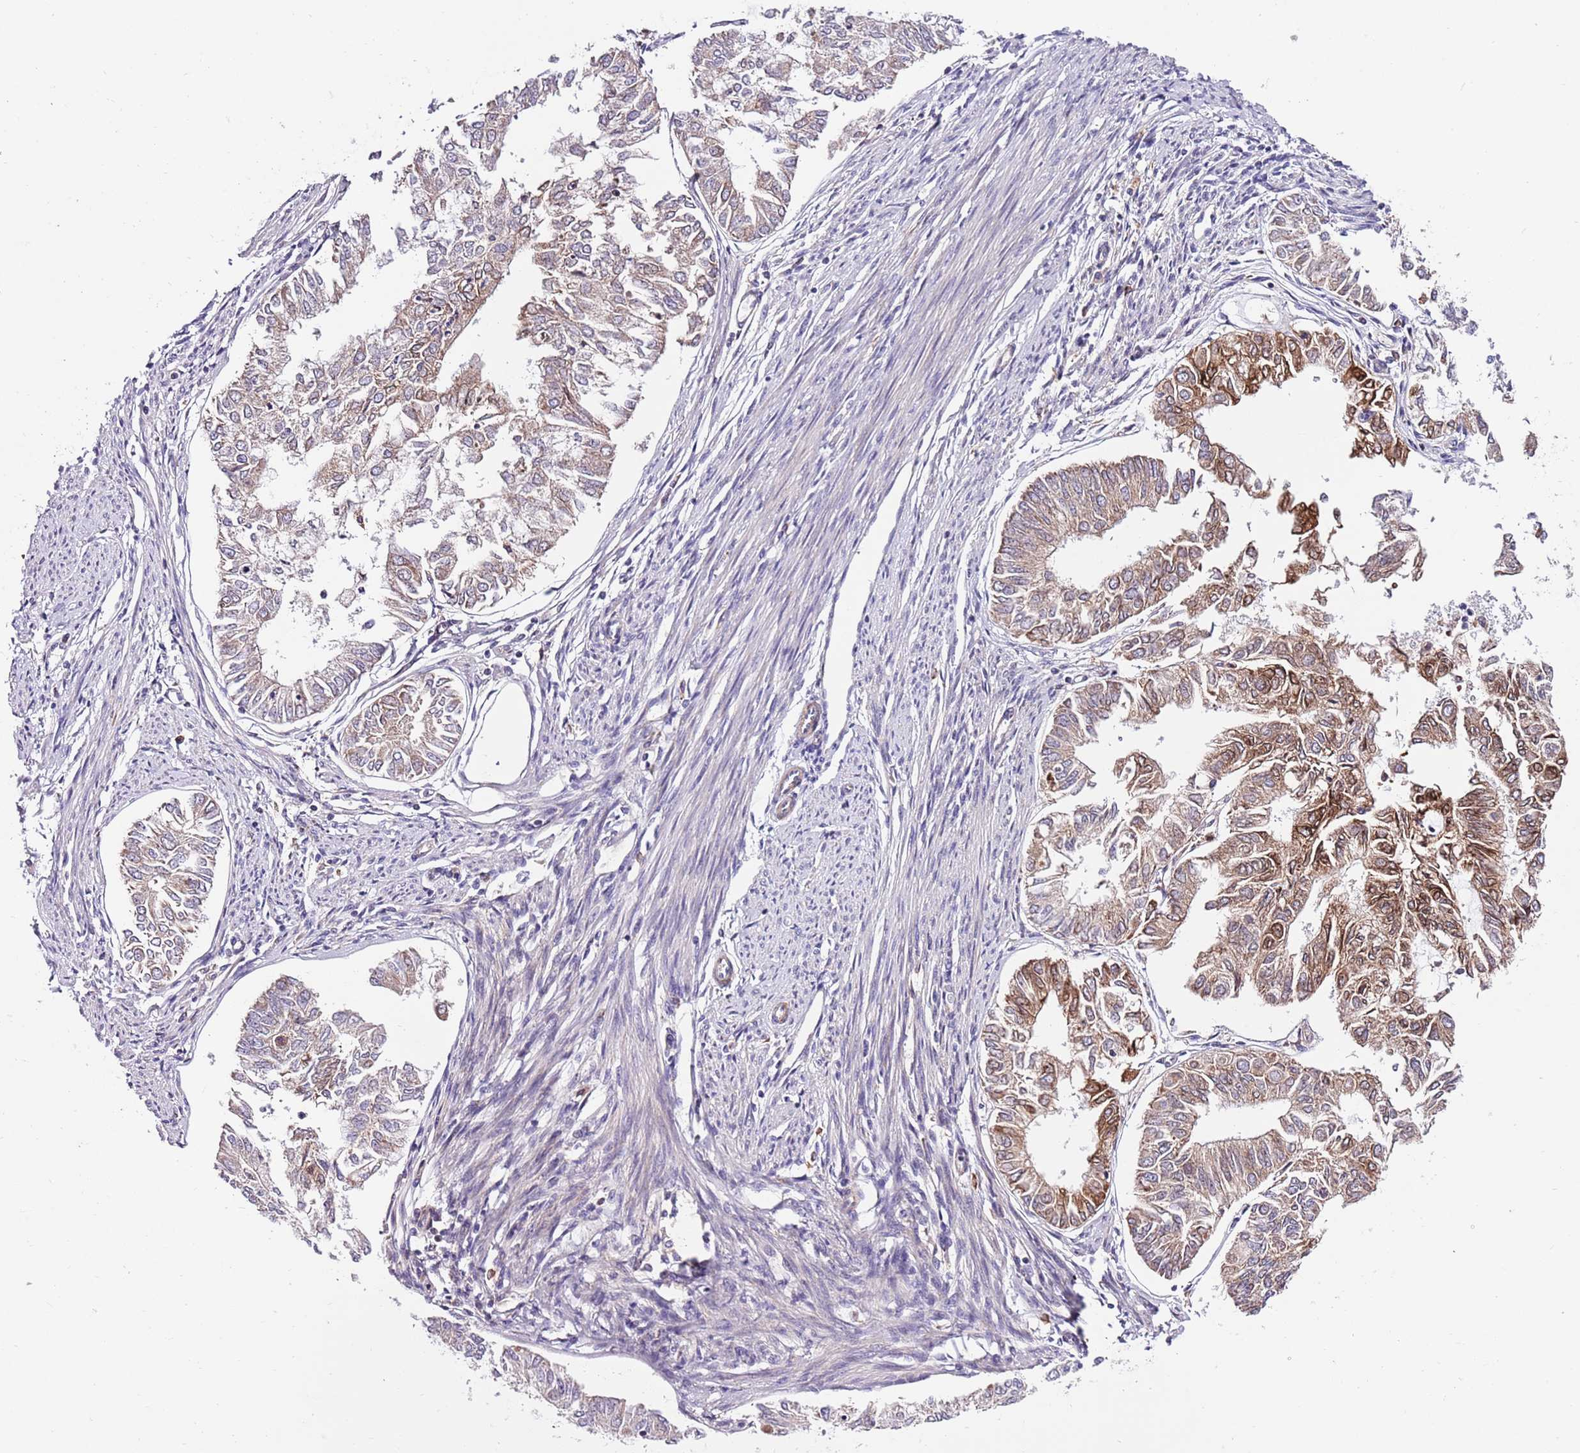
{"staining": {"intensity": "moderate", "quantity": "25%-75%", "location": "cytoplasmic/membranous"}, "tissue": "endometrial cancer", "cell_type": "Tumor cells", "image_type": "cancer", "snomed": [{"axis": "morphology", "description": "Adenocarcinoma, NOS"}, {"axis": "topography", "description": "Endometrium"}], "caption": "This is an image of immunohistochemistry (IHC) staining of endometrial cancer (adenocarcinoma), which shows moderate positivity in the cytoplasmic/membranous of tumor cells.", "gene": "SMG1", "patient": {"sex": "female", "age": 68}}